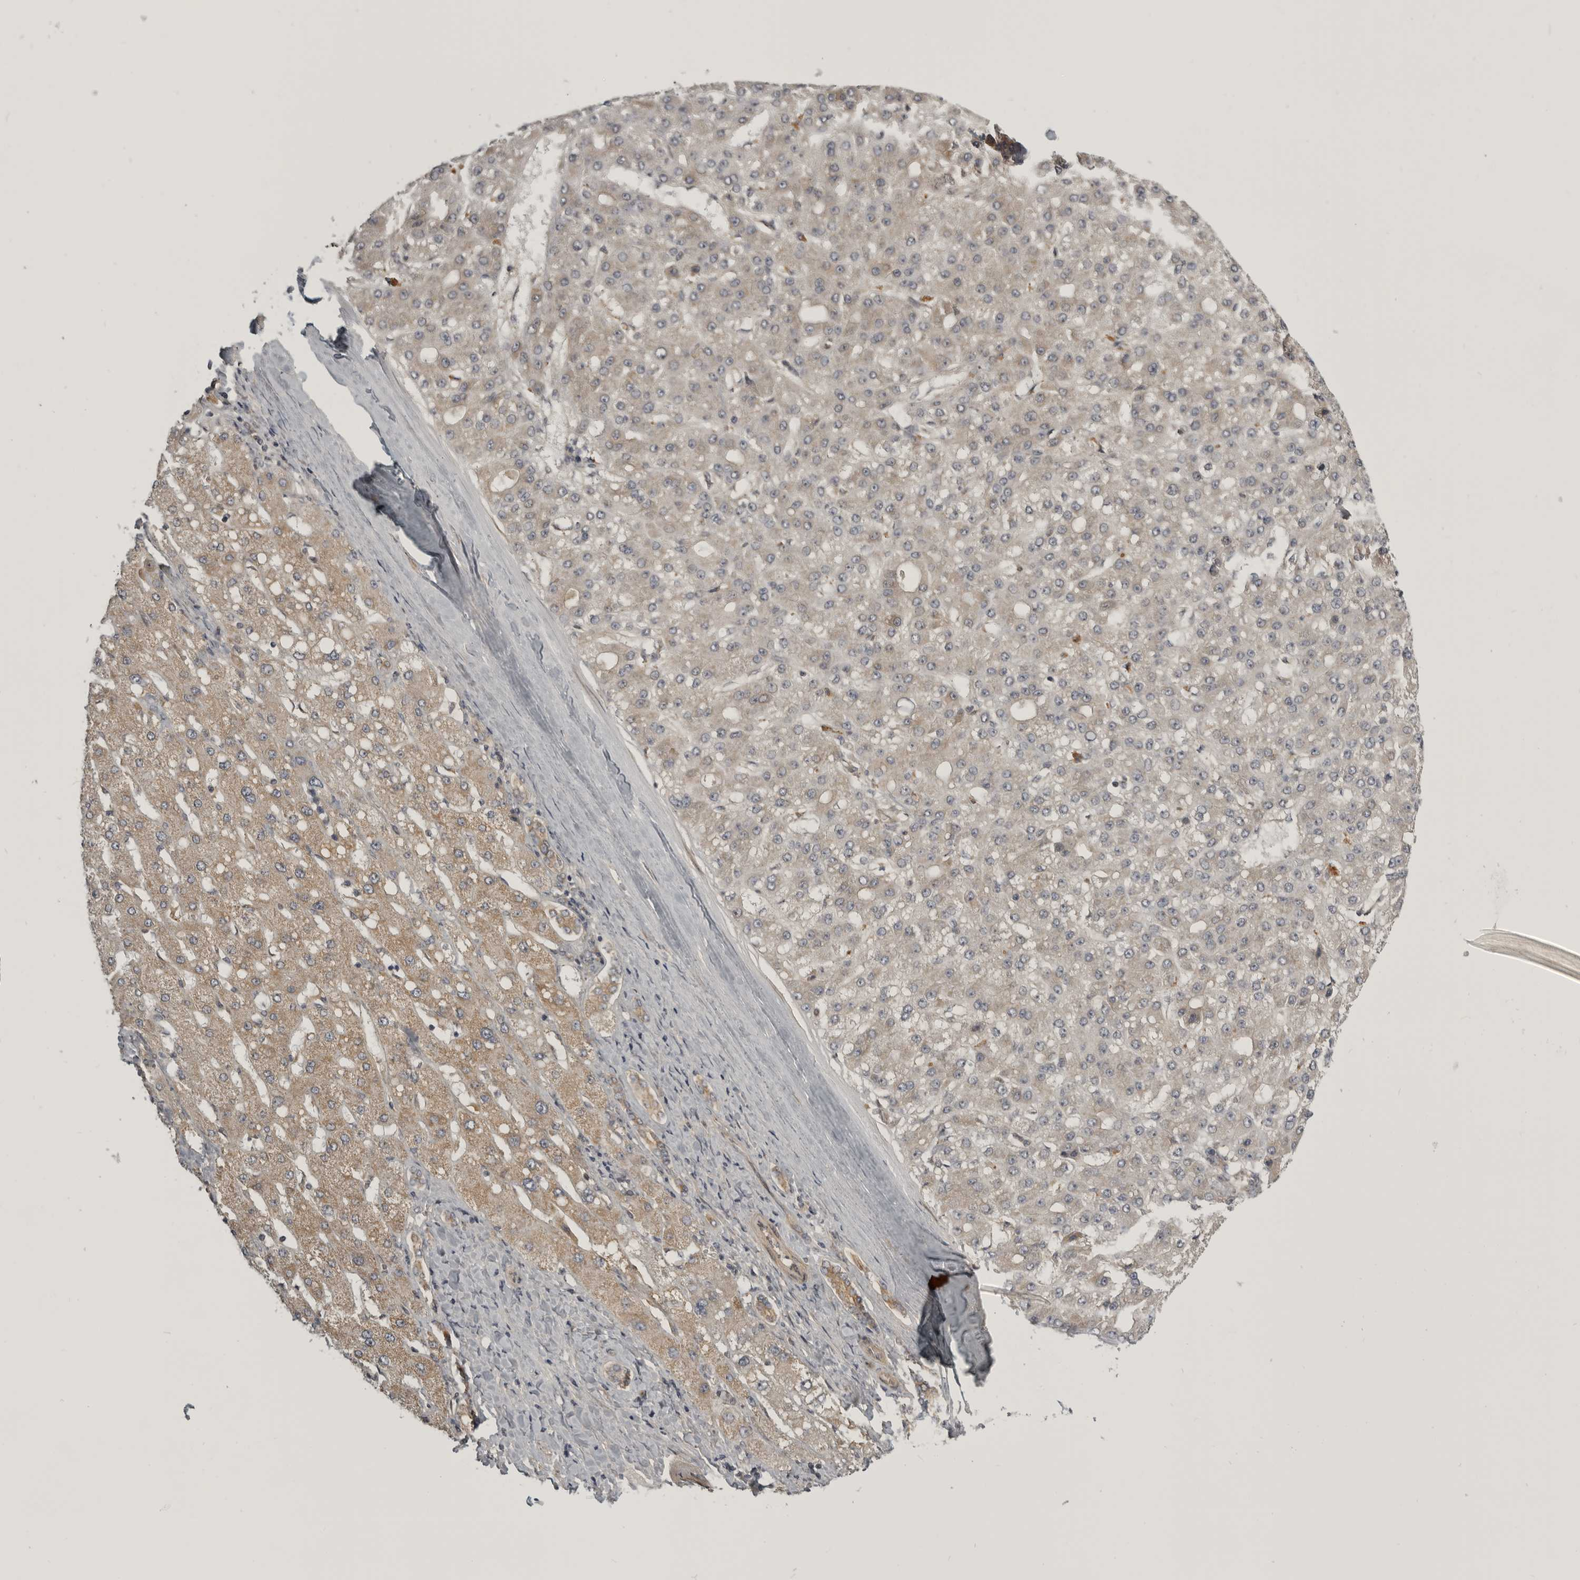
{"staining": {"intensity": "weak", "quantity": "25%-75%", "location": "cytoplasmic/membranous"}, "tissue": "liver cancer", "cell_type": "Tumor cells", "image_type": "cancer", "snomed": [{"axis": "morphology", "description": "Carcinoma, Hepatocellular, NOS"}, {"axis": "topography", "description": "Liver"}], "caption": "Weak cytoplasmic/membranous staining for a protein is present in about 25%-75% of tumor cells of liver cancer using immunohistochemistry.", "gene": "CUEDC1", "patient": {"sex": "male", "age": 67}}